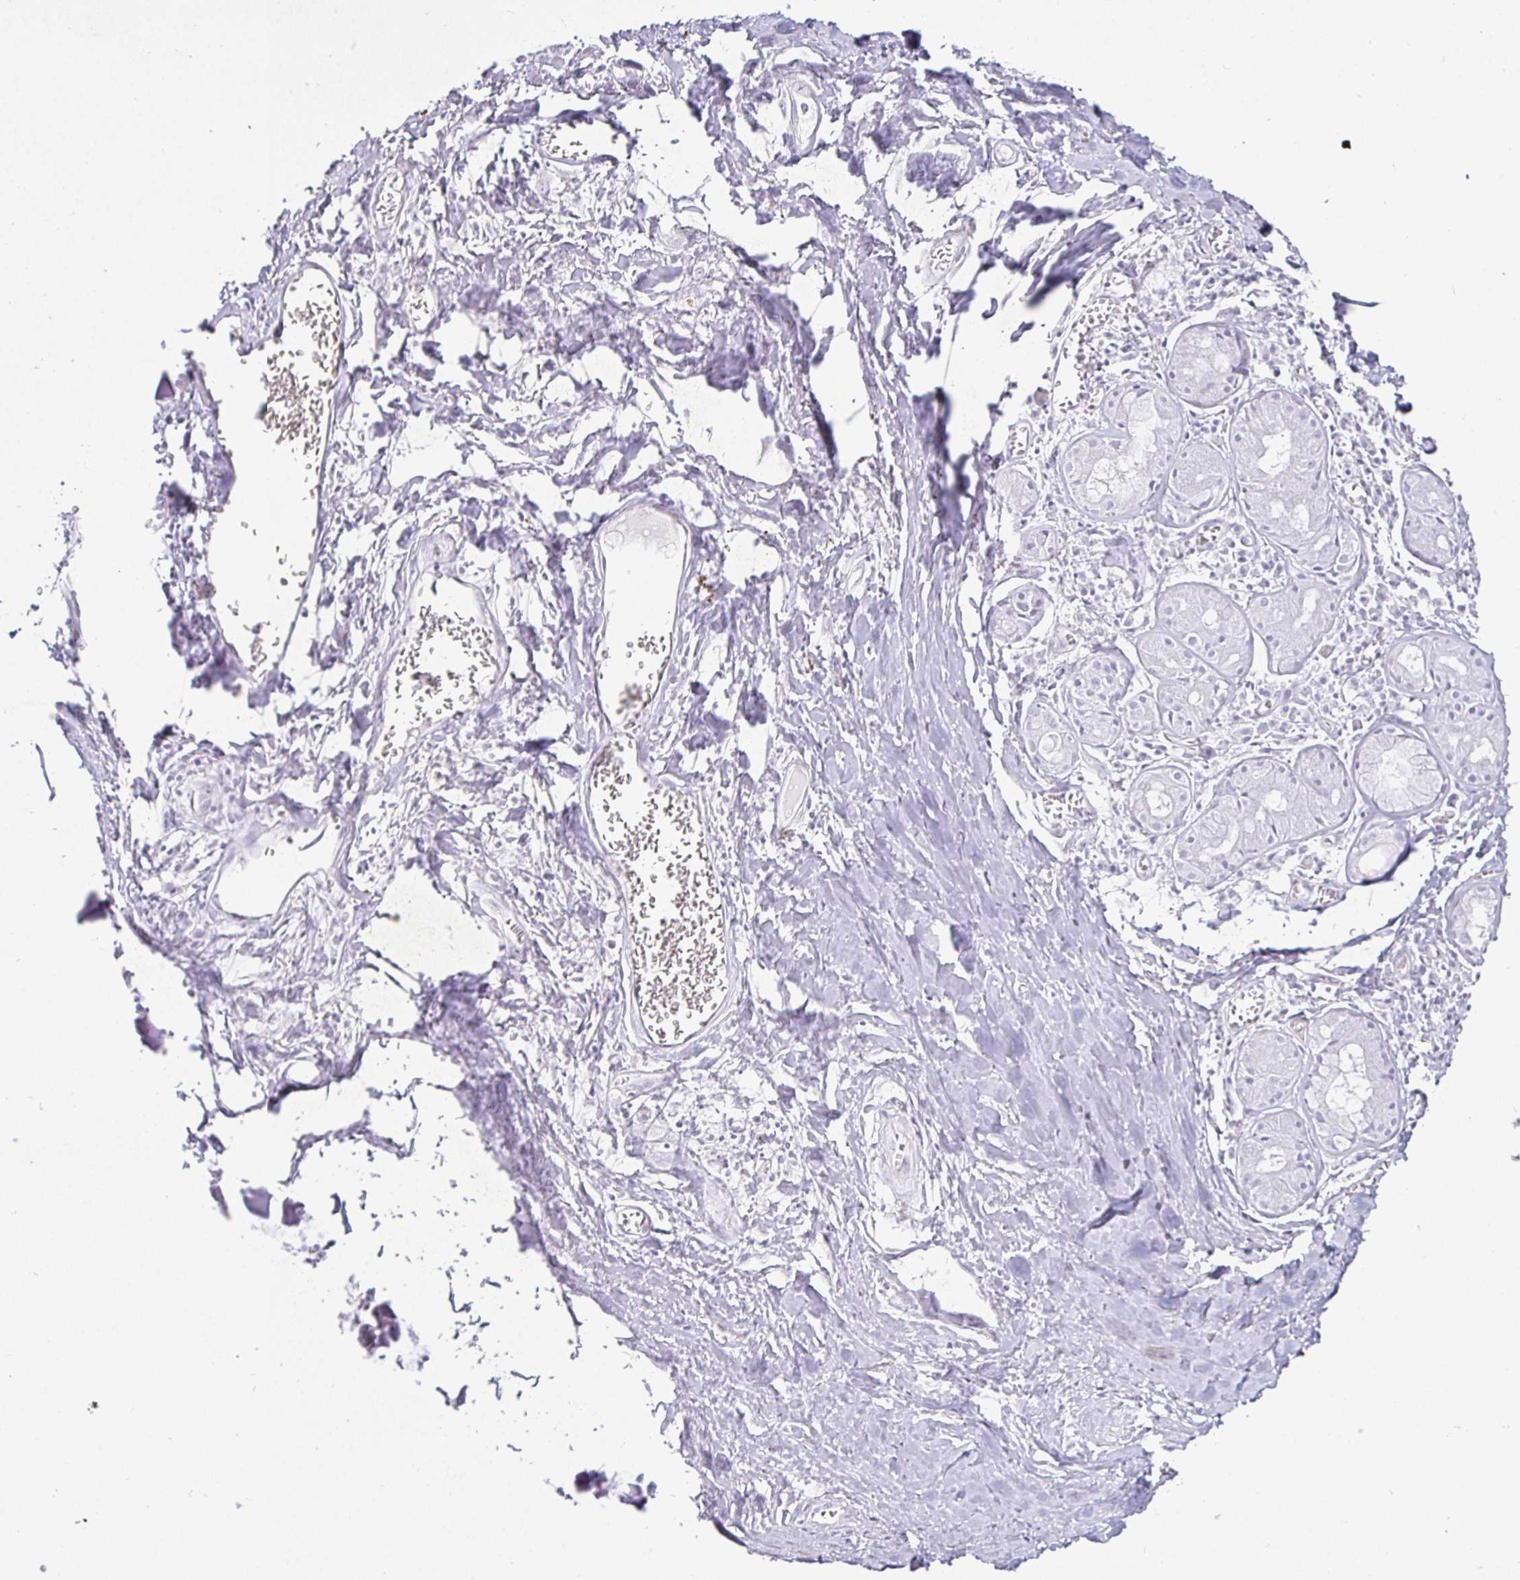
{"staining": {"intensity": "negative", "quantity": "none", "location": "none"}, "tissue": "adipose tissue", "cell_type": "Adipocytes", "image_type": "normal", "snomed": [{"axis": "morphology", "description": "Normal tissue, NOS"}, {"axis": "topography", "description": "Cartilage tissue"}], "caption": "Immunohistochemistry of unremarkable human adipose tissue shows no positivity in adipocytes. (DAB (3,3'-diaminobenzidine) IHC visualized using brightfield microscopy, high magnification).", "gene": "SATB1", "patient": {"sex": "male", "age": 57}}